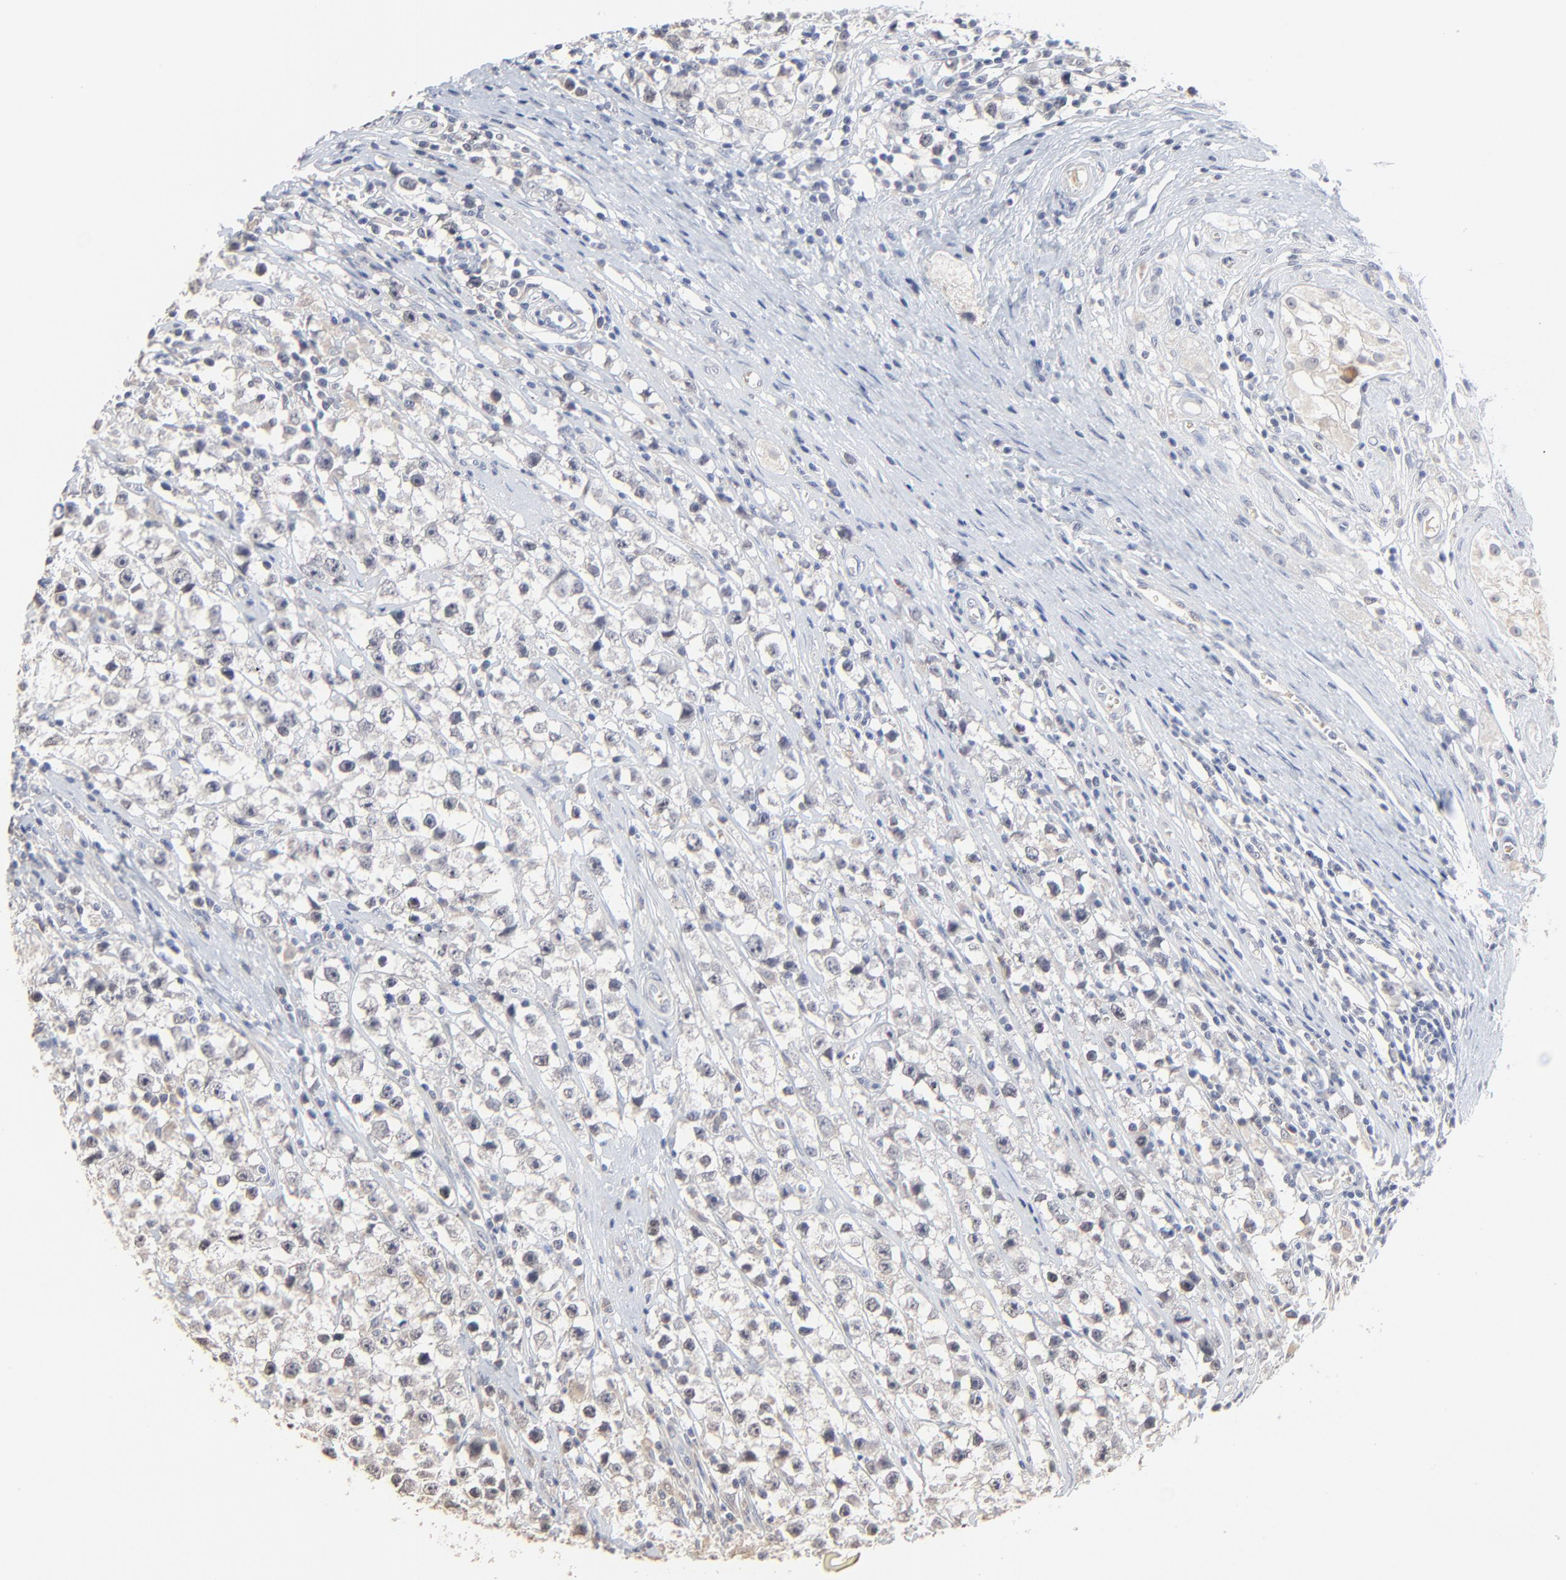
{"staining": {"intensity": "weak", "quantity": "<25%", "location": "cytoplasmic/membranous"}, "tissue": "testis cancer", "cell_type": "Tumor cells", "image_type": "cancer", "snomed": [{"axis": "morphology", "description": "Seminoma, NOS"}, {"axis": "topography", "description": "Testis"}], "caption": "This is an immunohistochemistry (IHC) histopathology image of human seminoma (testis). There is no staining in tumor cells.", "gene": "FANCB", "patient": {"sex": "male", "age": 35}}